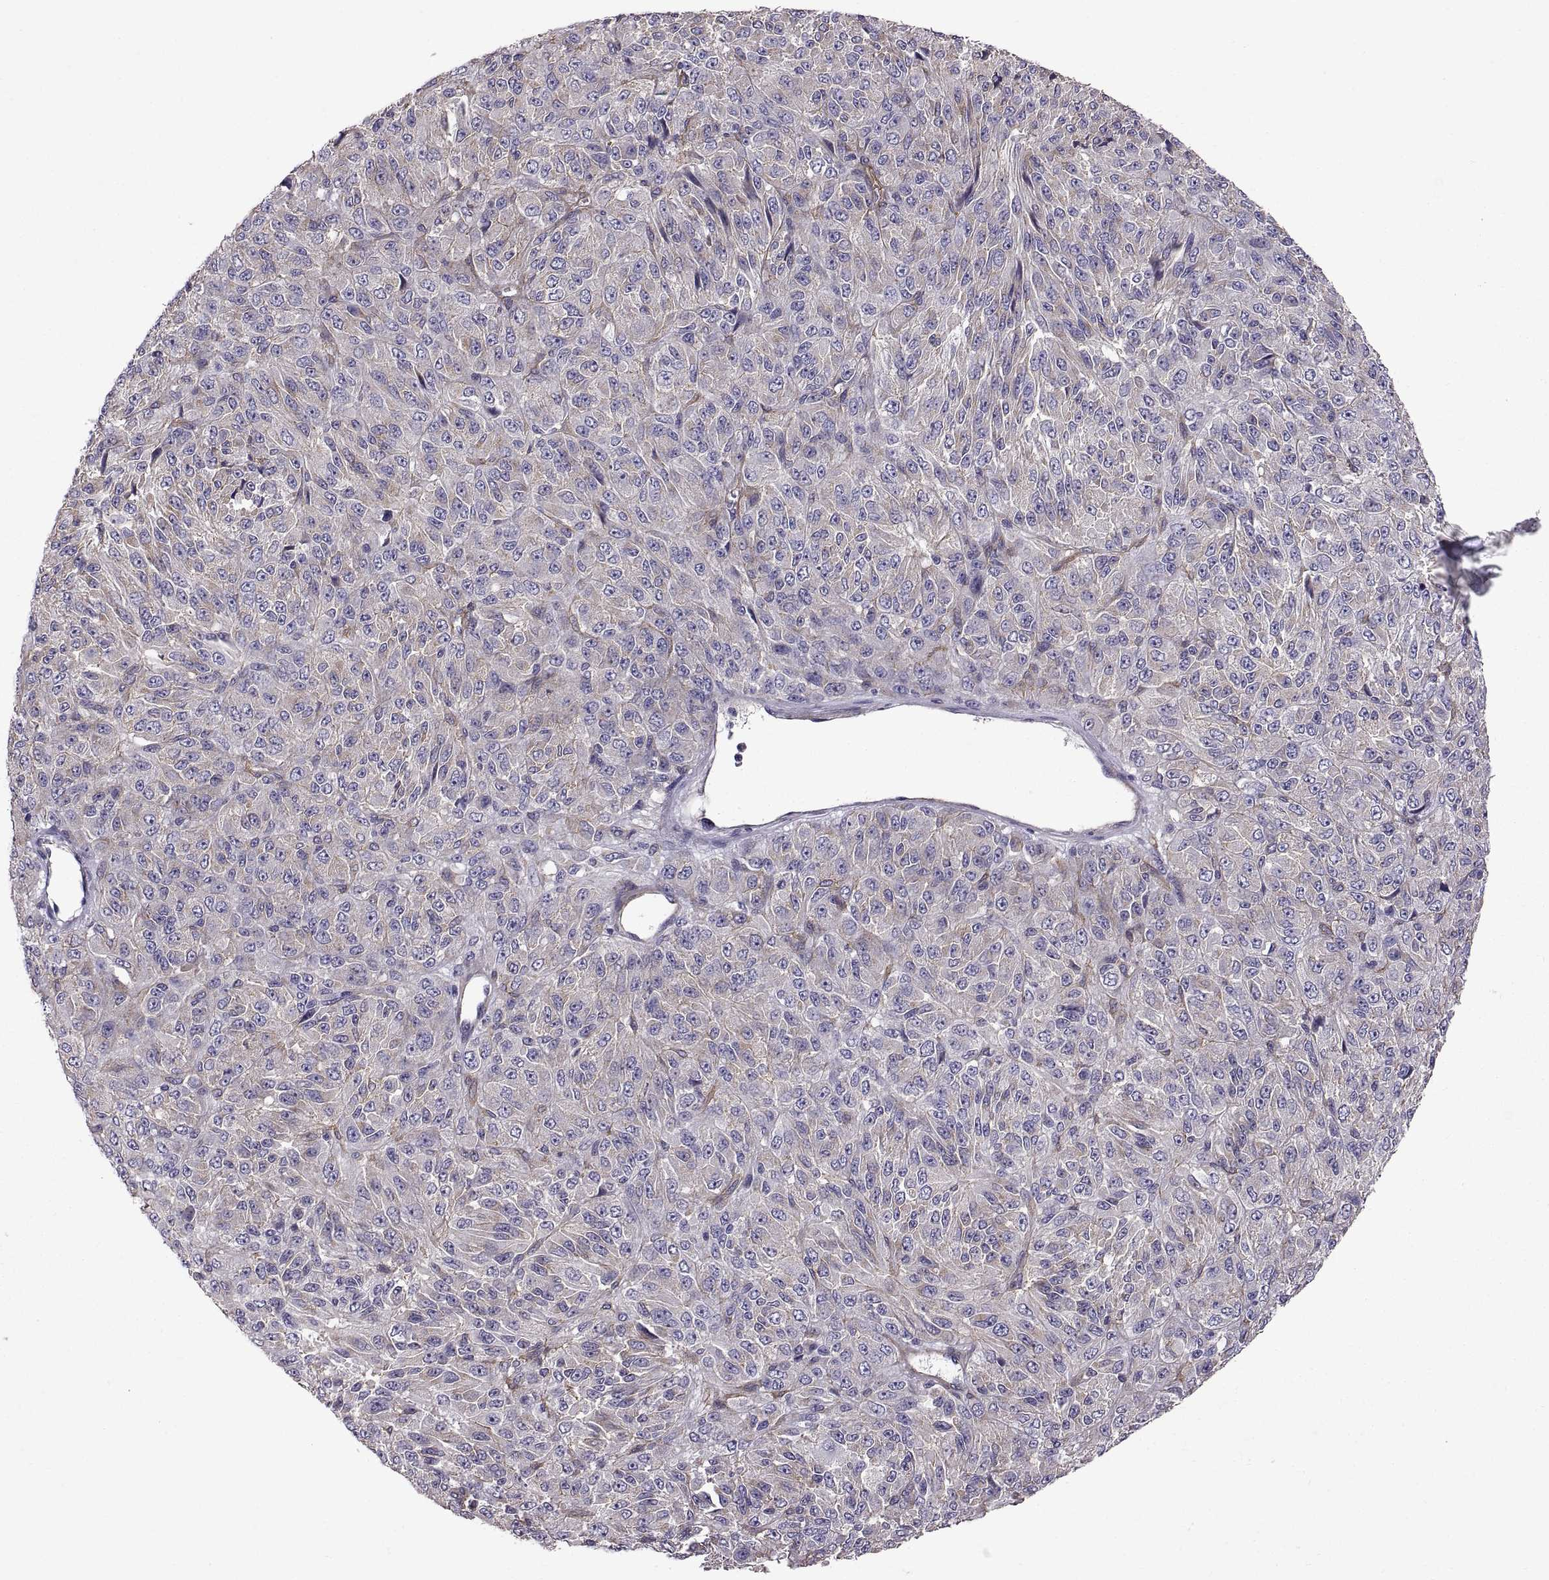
{"staining": {"intensity": "negative", "quantity": "none", "location": "none"}, "tissue": "melanoma", "cell_type": "Tumor cells", "image_type": "cancer", "snomed": [{"axis": "morphology", "description": "Malignant melanoma, Metastatic site"}, {"axis": "topography", "description": "Brain"}], "caption": "Melanoma was stained to show a protein in brown. There is no significant expression in tumor cells.", "gene": "ARSL", "patient": {"sex": "female", "age": 56}}